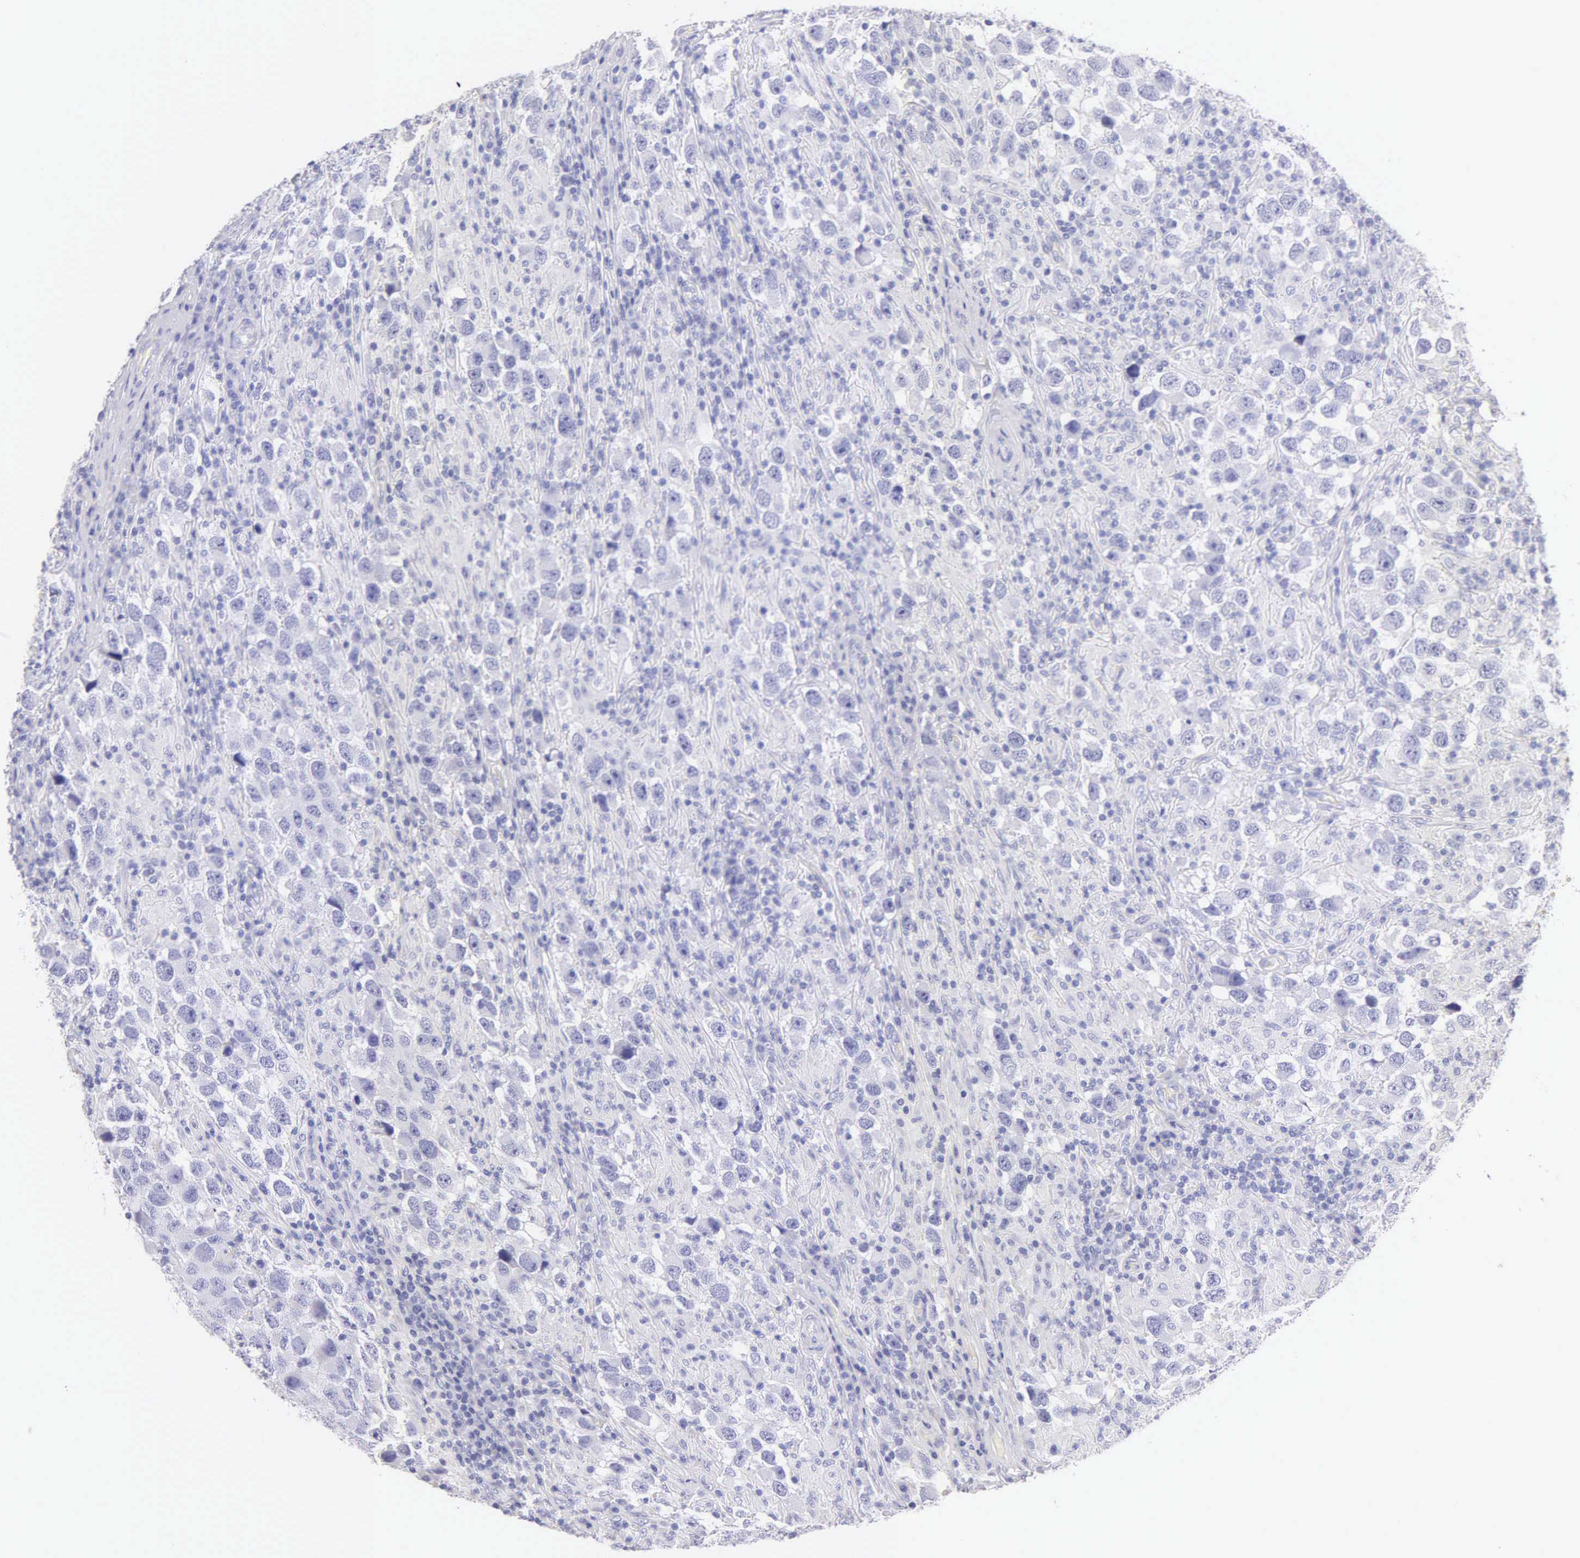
{"staining": {"intensity": "negative", "quantity": "none", "location": "none"}, "tissue": "testis cancer", "cell_type": "Tumor cells", "image_type": "cancer", "snomed": [{"axis": "morphology", "description": "Carcinoma, Embryonal, NOS"}, {"axis": "topography", "description": "Testis"}], "caption": "This is a image of IHC staining of testis embryonal carcinoma, which shows no staining in tumor cells. (Stains: DAB immunohistochemistry with hematoxylin counter stain, Microscopy: brightfield microscopy at high magnification).", "gene": "KRT17", "patient": {"sex": "male", "age": 21}}